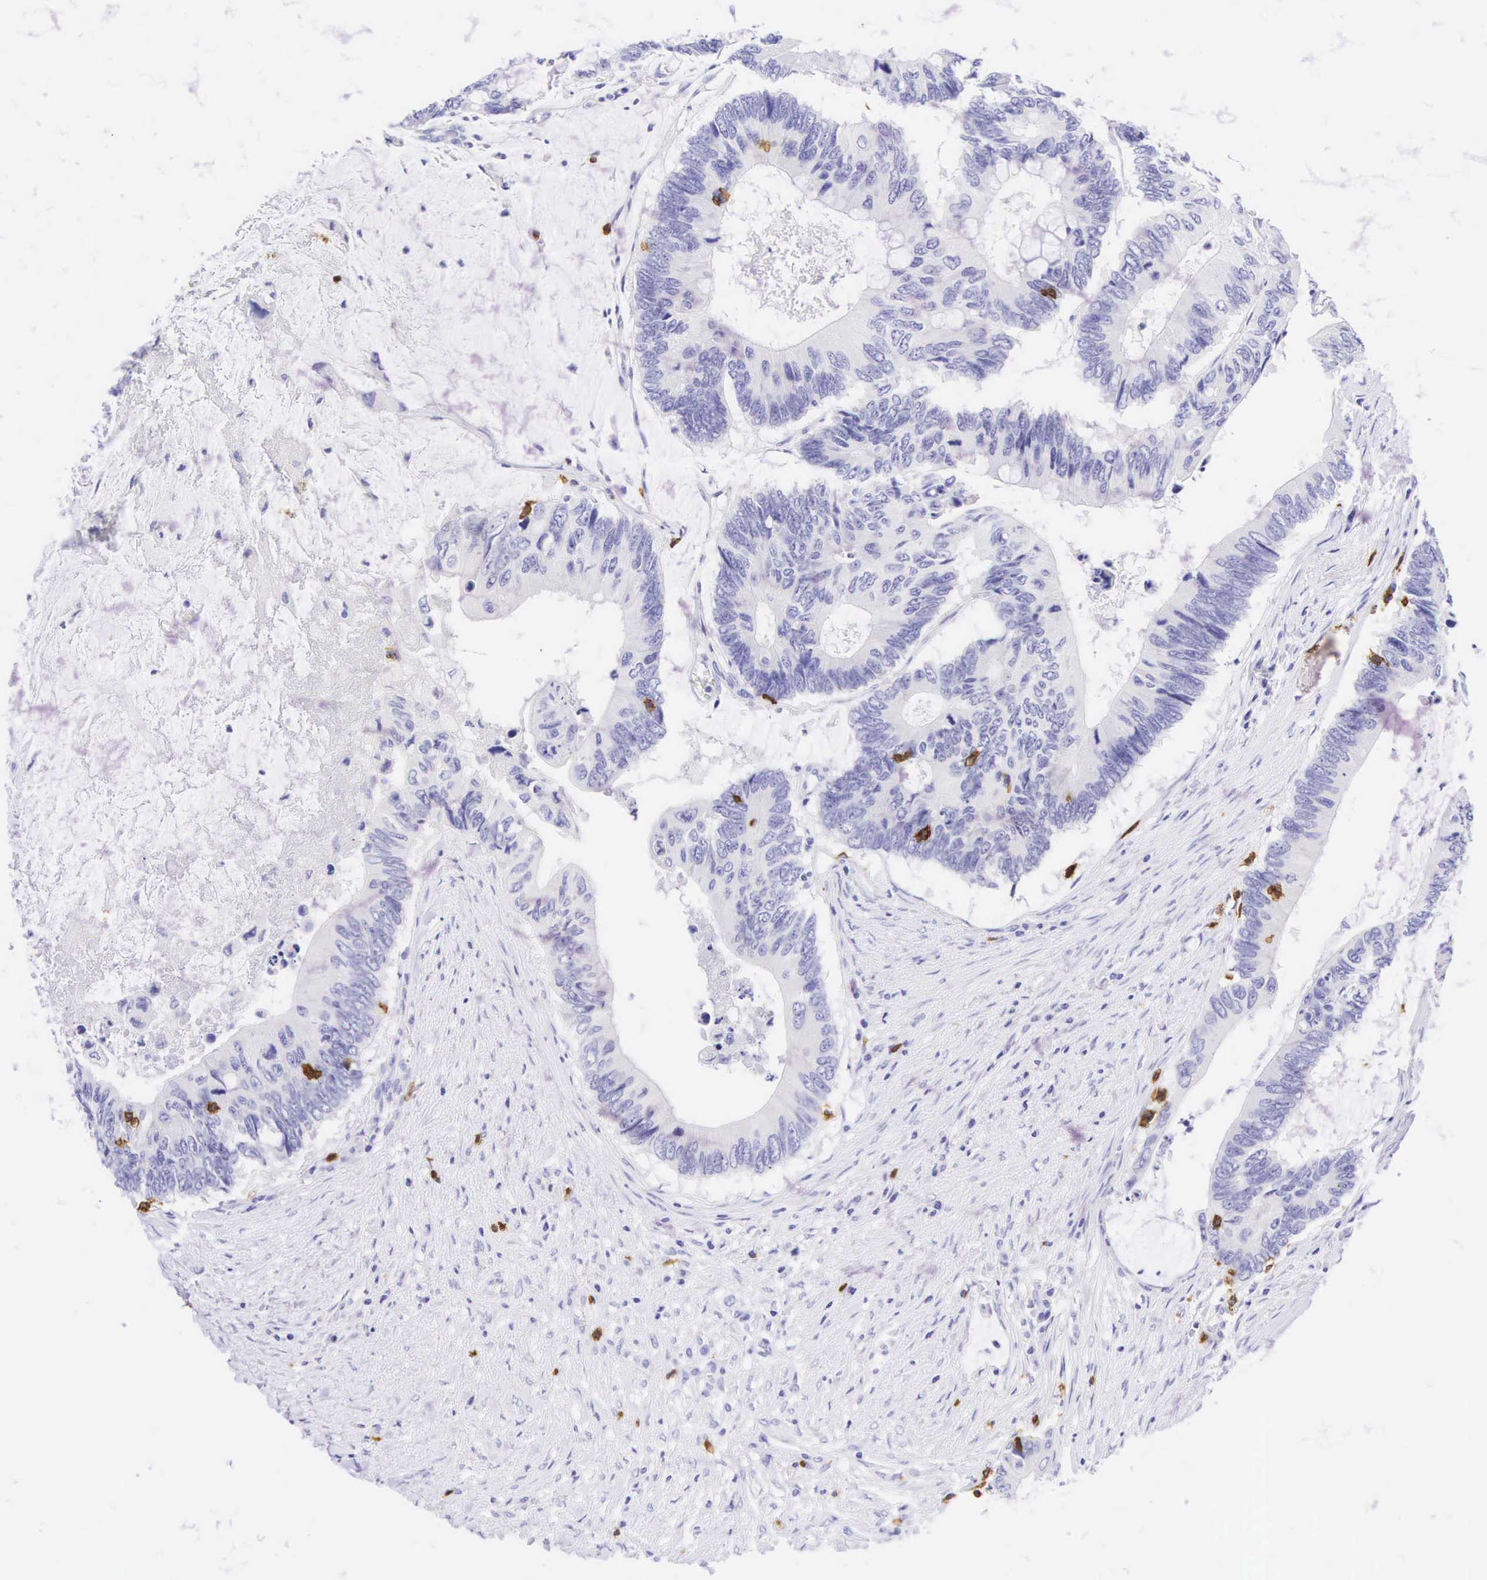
{"staining": {"intensity": "negative", "quantity": "none", "location": "none"}, "tissue": "colorectal cancer", "cell_type": "Tumor cells", "image_type": "cancer", "snomed": [{"axis": "morphology", "description": "Adenocarcinoma, NOS"}, {"axis": "topography", "description": "Colon"}], "caption": "This is a photomicrograph of immunohistochemistry staining of adenocarcinoma (colorectal), which shows no expression in tumor cells. (Brightfield microscopy of DAB (3,3'-diaminobenzidine) immunohistochemistry (IHC) at high magnification).", "gene": "CD8A", "patient": {"sex": "male", "age": 65}}